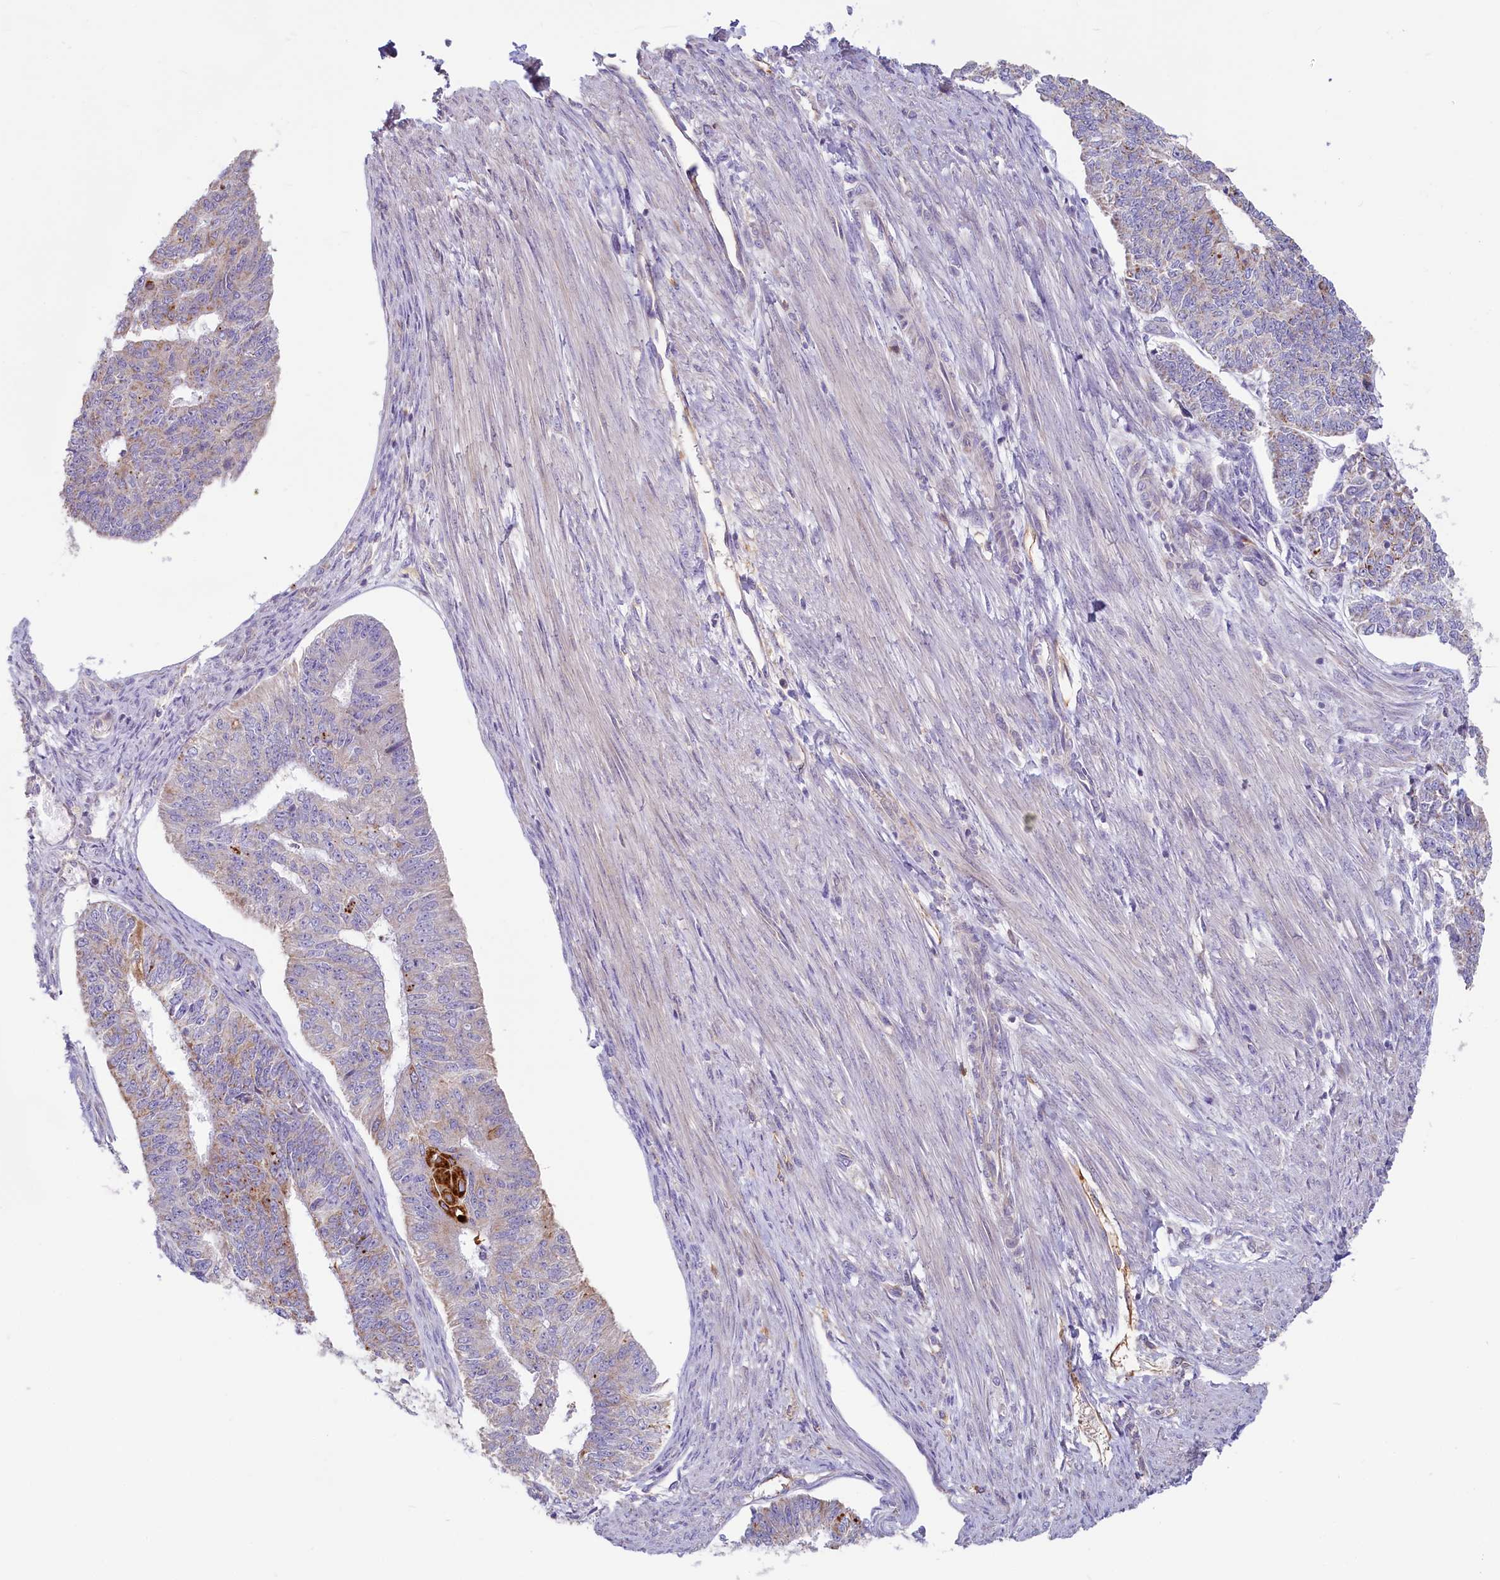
{"staining": {"intensity": "moderate", "quantity": "<25%", "location": "cytoplasmic/membranous"}, "tissue": "endometrial cancer", "cell_type": "Tumor cells", "image_type": "cancer", "snomed": [{"axis": "morphology", "description": "Adenocarcinoma, NOS"}, {"axis": "topography", "description": "Endometrium"}], "caption": "Immunohistochemistry (DAB (3,3'-diaminobenzidine)) staining of endometrial adenocarcinoma displays moderate cytoplasmic/membranous protein positivity in approximately <25% of tumor cells.", "gene": "LMOD3", "patient": {"sex": "female", "age": 32}}